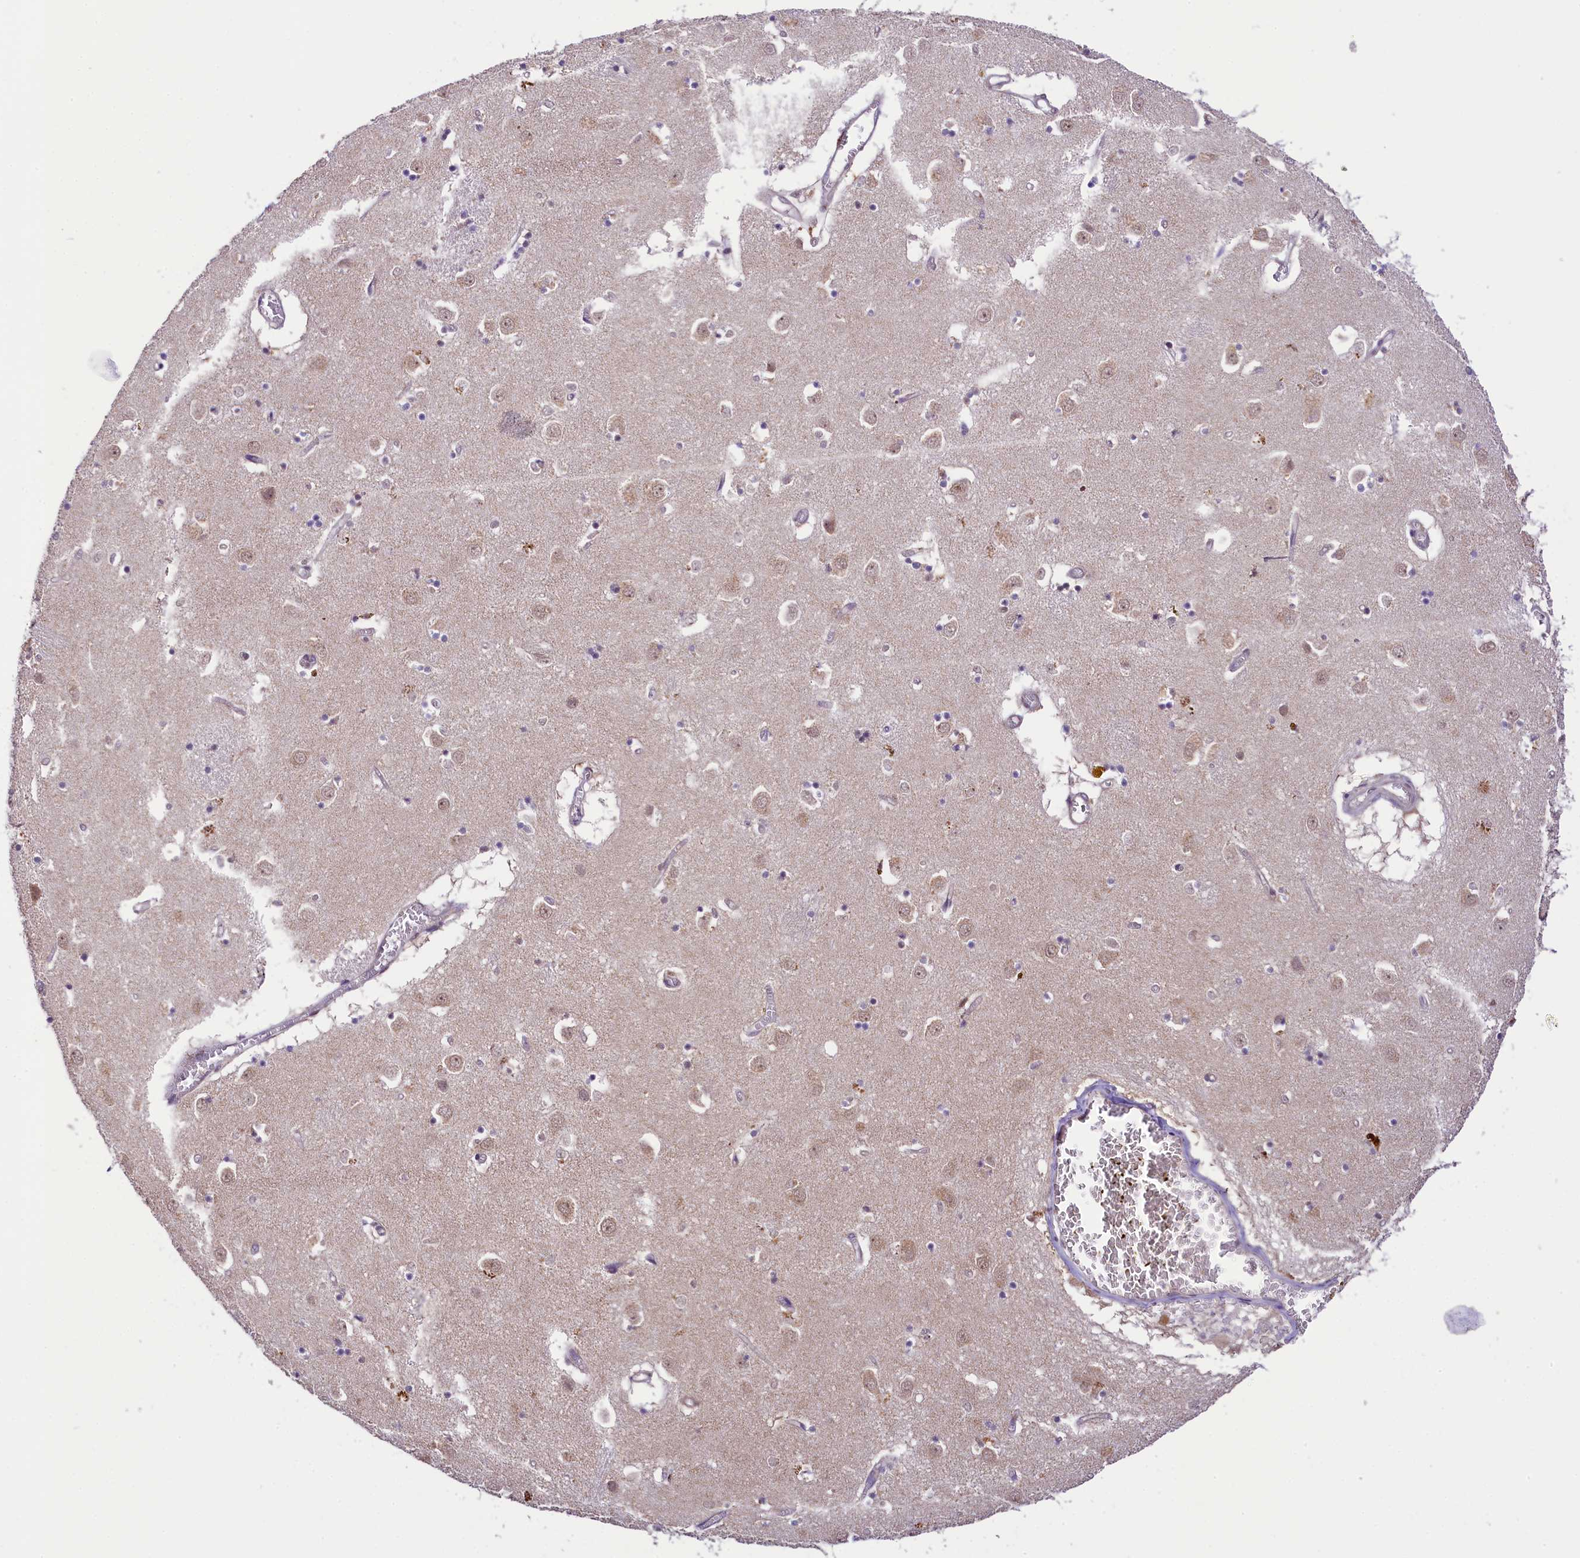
{"staining": {"intensity": "moderate", "quantity": "<25%", "location": "nuclear"}, "tissue": "caudate", "cell_type": "Glial cells", "image_type": "normal", "snomed": [{"axis": "morphology", "description": "Normal tissue, NOS"}, {"axis": "topography", "description": "Lateral ventricle wall"}], "caption": "IHC (DAB) staining of unremarkable caudate exhibits moderate nuclear protein staining in approximately <25% of glial cells.", "gene": "PAF1", "patient": {"sex": "male", "age": 70}}